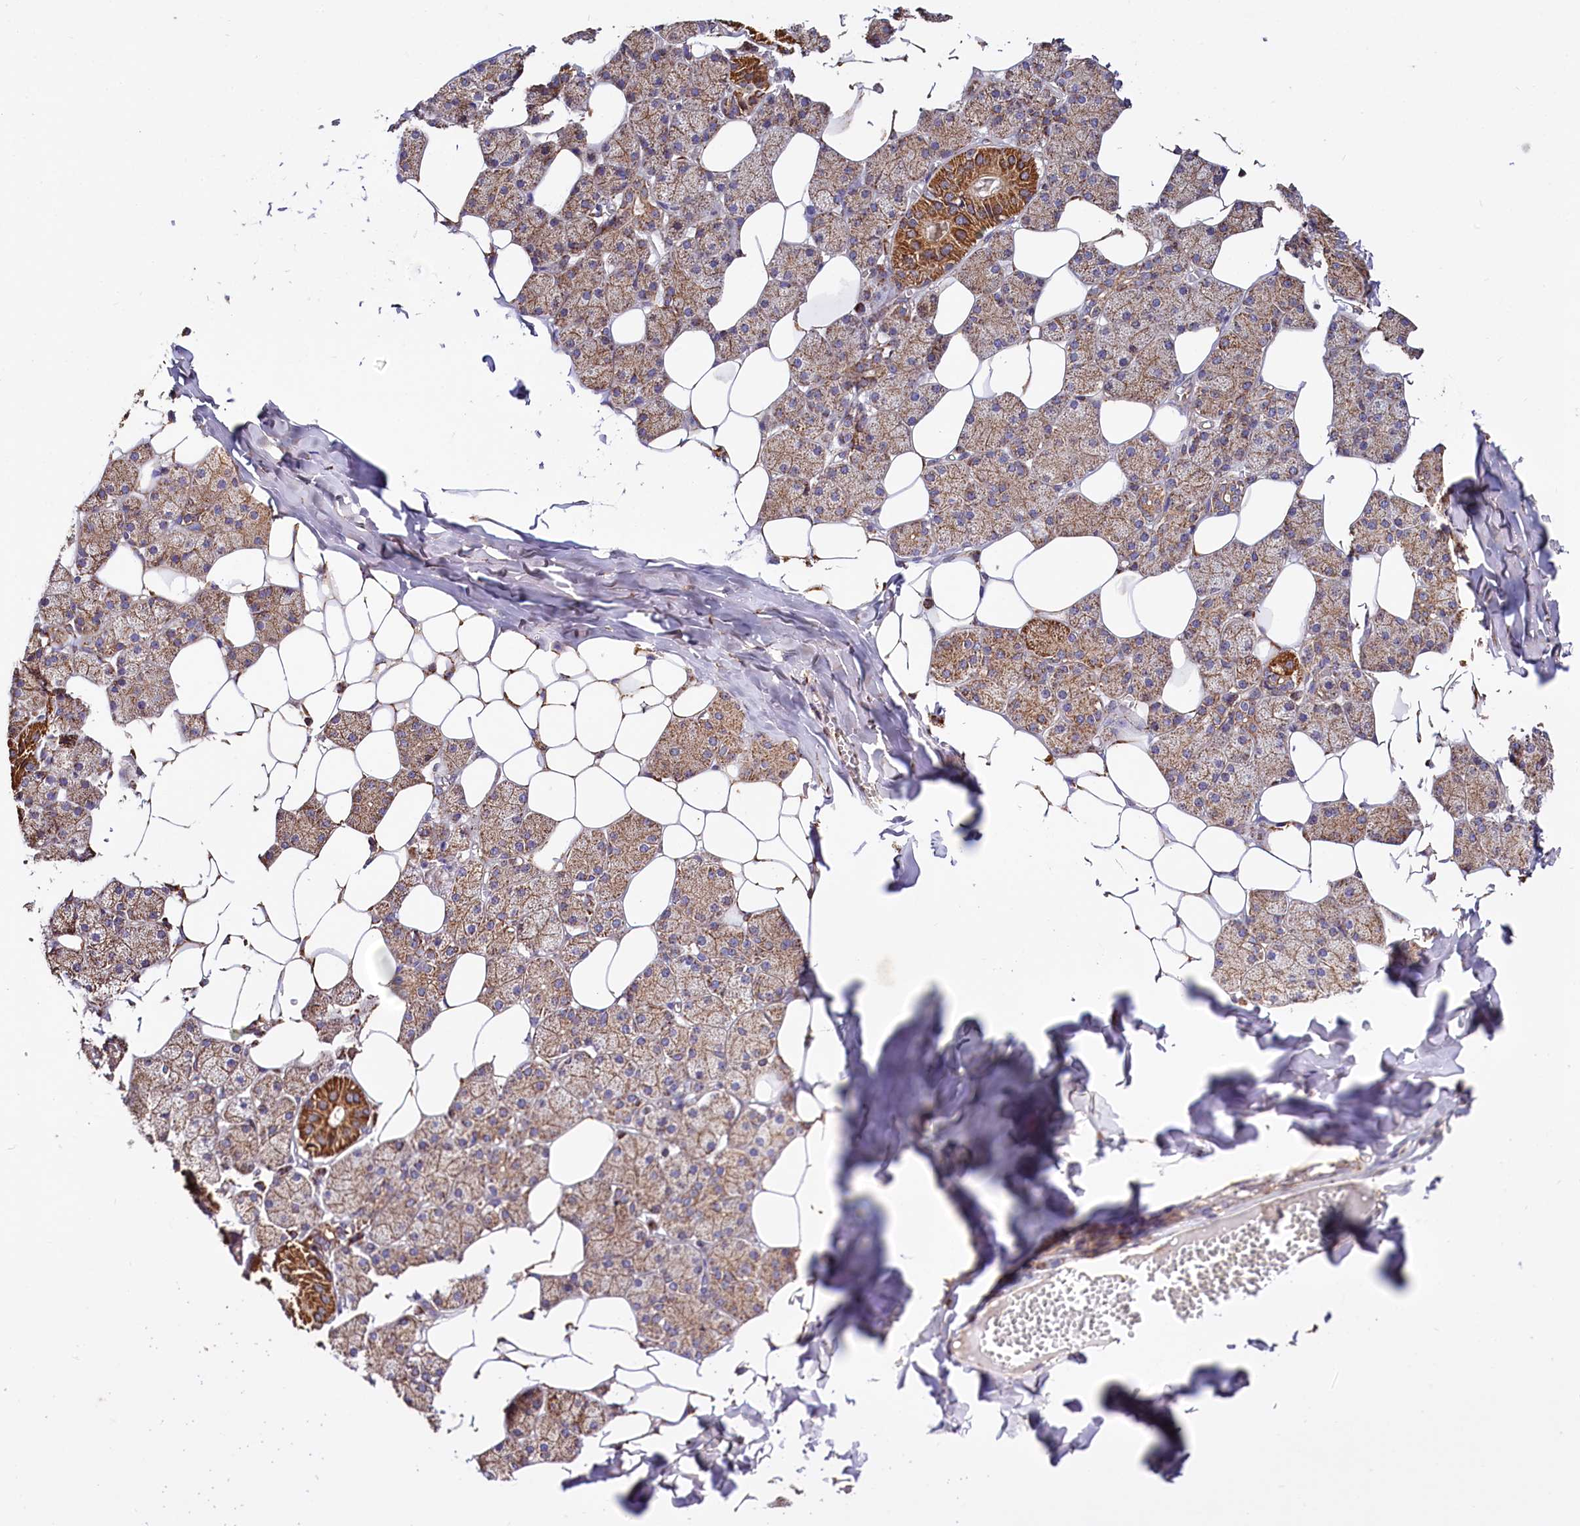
{"staining": {"intensity": "strong", "quantity": "25%-75%", "location": "cytoplasmic/membranous"}, "tissue": "salivary gland", "cell_type": "Glandular cells", "image_type": "normal", "snomed": [{"axis": "morphology", "description": "Normal tissue, NOS"}, {"axis": "topography", "description": "Salivary gland"}], "caption": "Glandular cells show high levels of strong cytoplasmic/membranous positivity in about 25%-75% of cells in normal human salivary gland.", "gene": "NUDT15", "patient": {"sex": "female", "age": 33}}